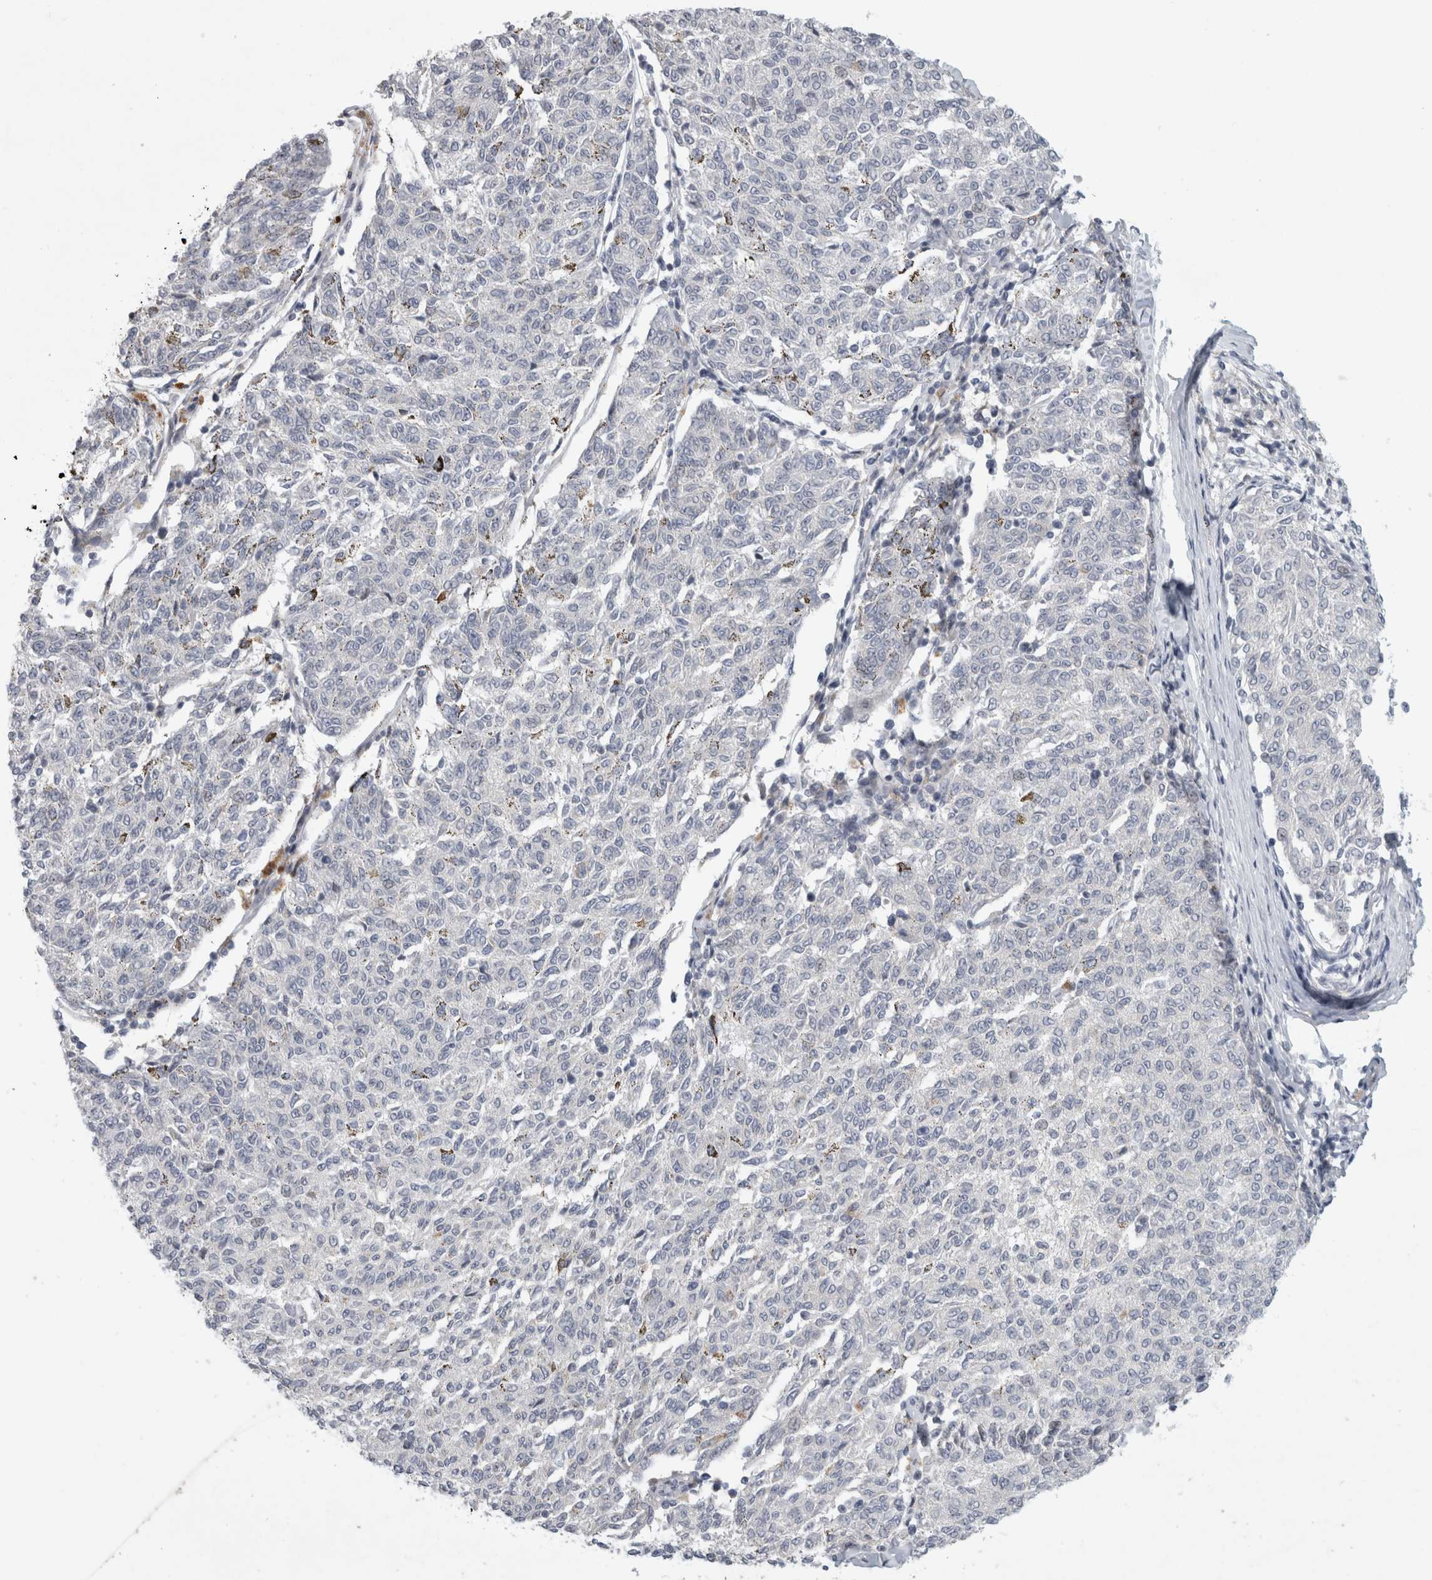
{"staining": {"intensity": "negative", "quantity": "none", "location": "none"}, "tissue": "melanoma", "cell_type": "Tumor cells", "image_type": "cancer", "snomed": [{"axis": "morphology", "description": "Malignant melanoma, NOS"}, {"axis": "topography", "description": "Skin"}], "caption": "This is an immunohistochemistry histopathology image of human melanoma. There is no positivity in tumor cells.", "gene": "UTP25", "patient": {"sex": "female", "age": 72}}